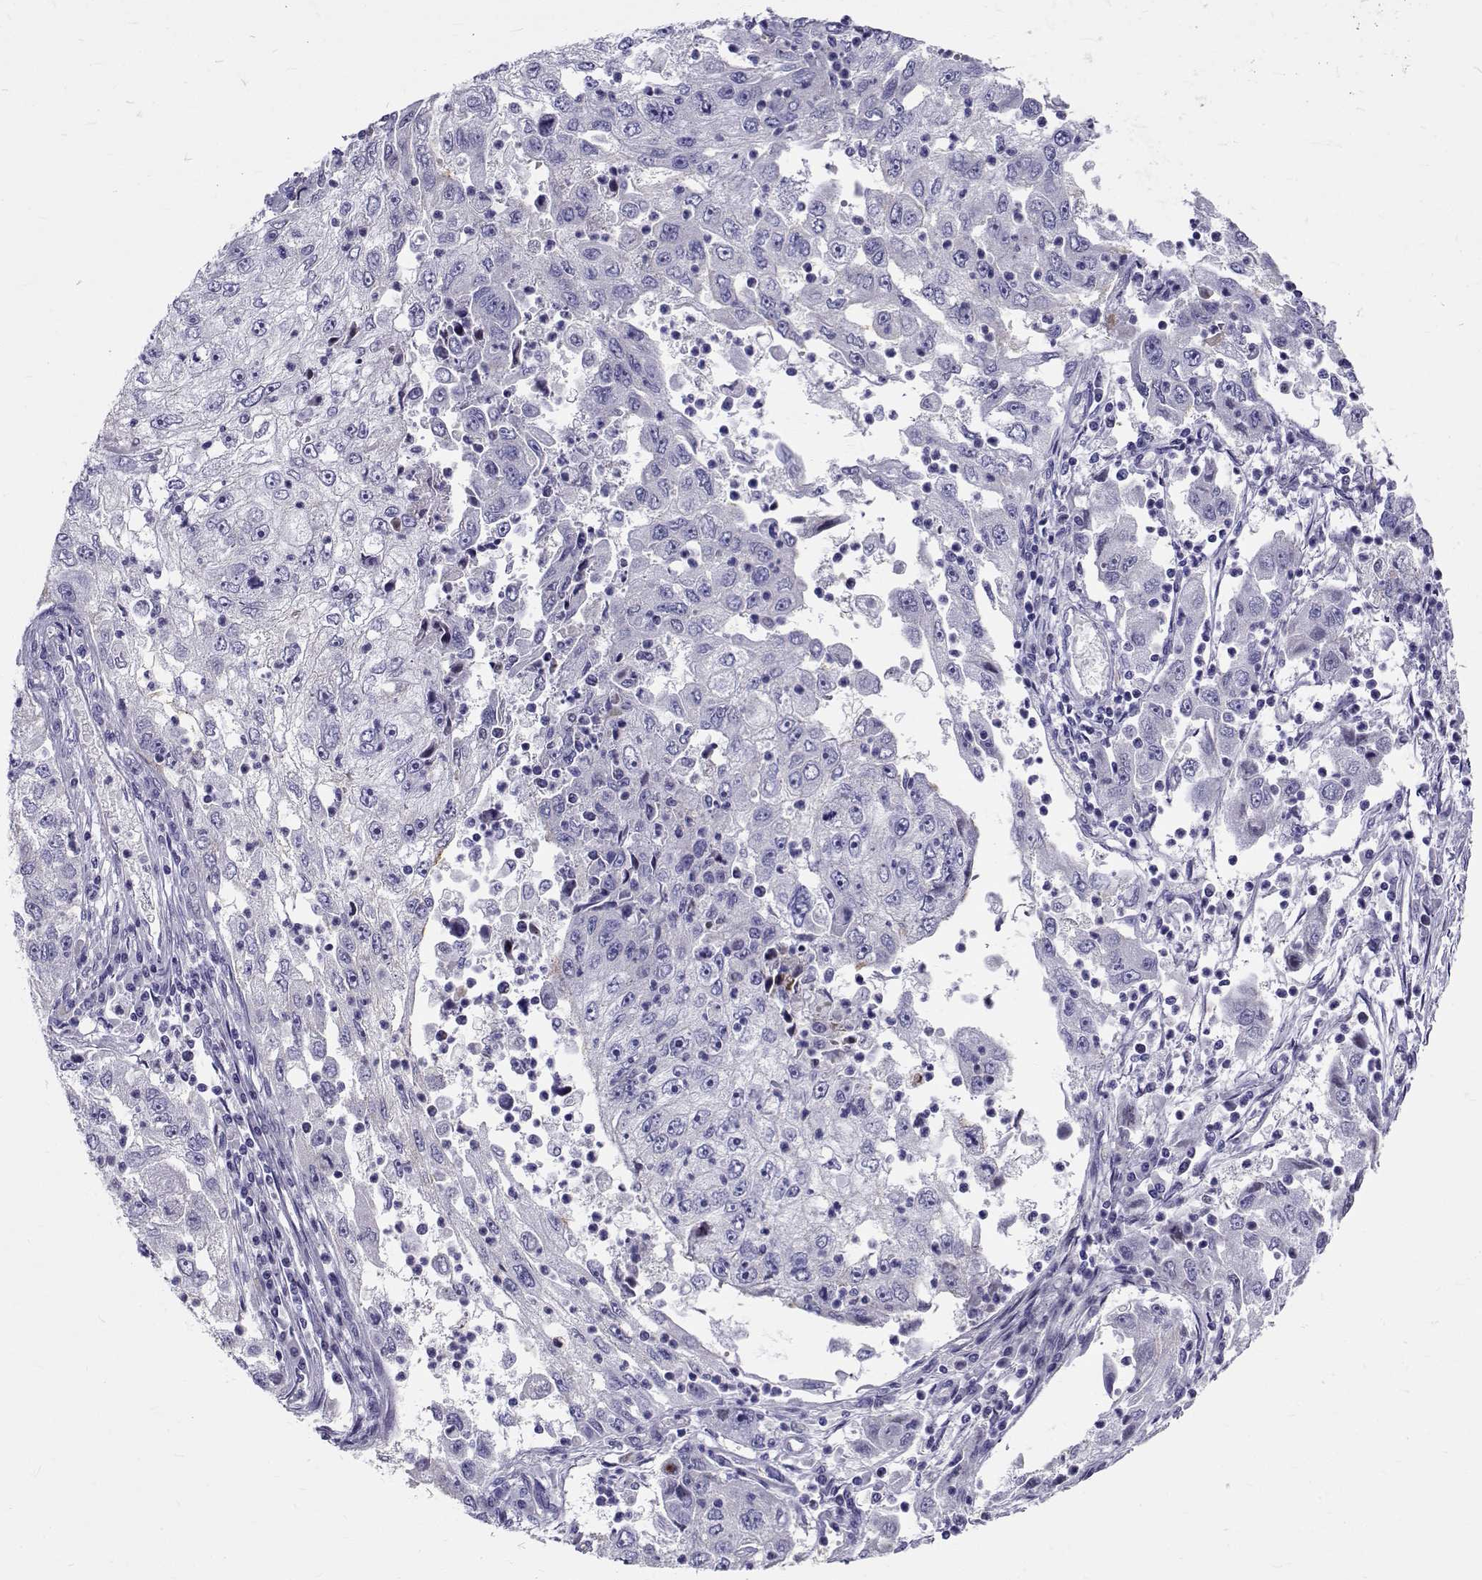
{"staining": {"intensity": "negative", "quantity": "none", "location": "none"}, "tissue": "cervical cancer", "cell_type": "Tumor cells", "image_type": "cancer", "snomed": [{"axis": "morphology", "description": "Squamous cell carcinoma, NOS"}, {"axis": "topography", "description": "Cervix"}], "caption": "Squamous cell carcinoma (cervical) was stained to show a protein in brown. There is no significant expression in tumor cells. (Stains: DAB immunohistochemistry (IHC) with hematoxylin counter stain, Microscopy: brightfield microscopy at high magnification).", "gene": "IGSF1", "patient": {"sex": "female", "age": 36}}